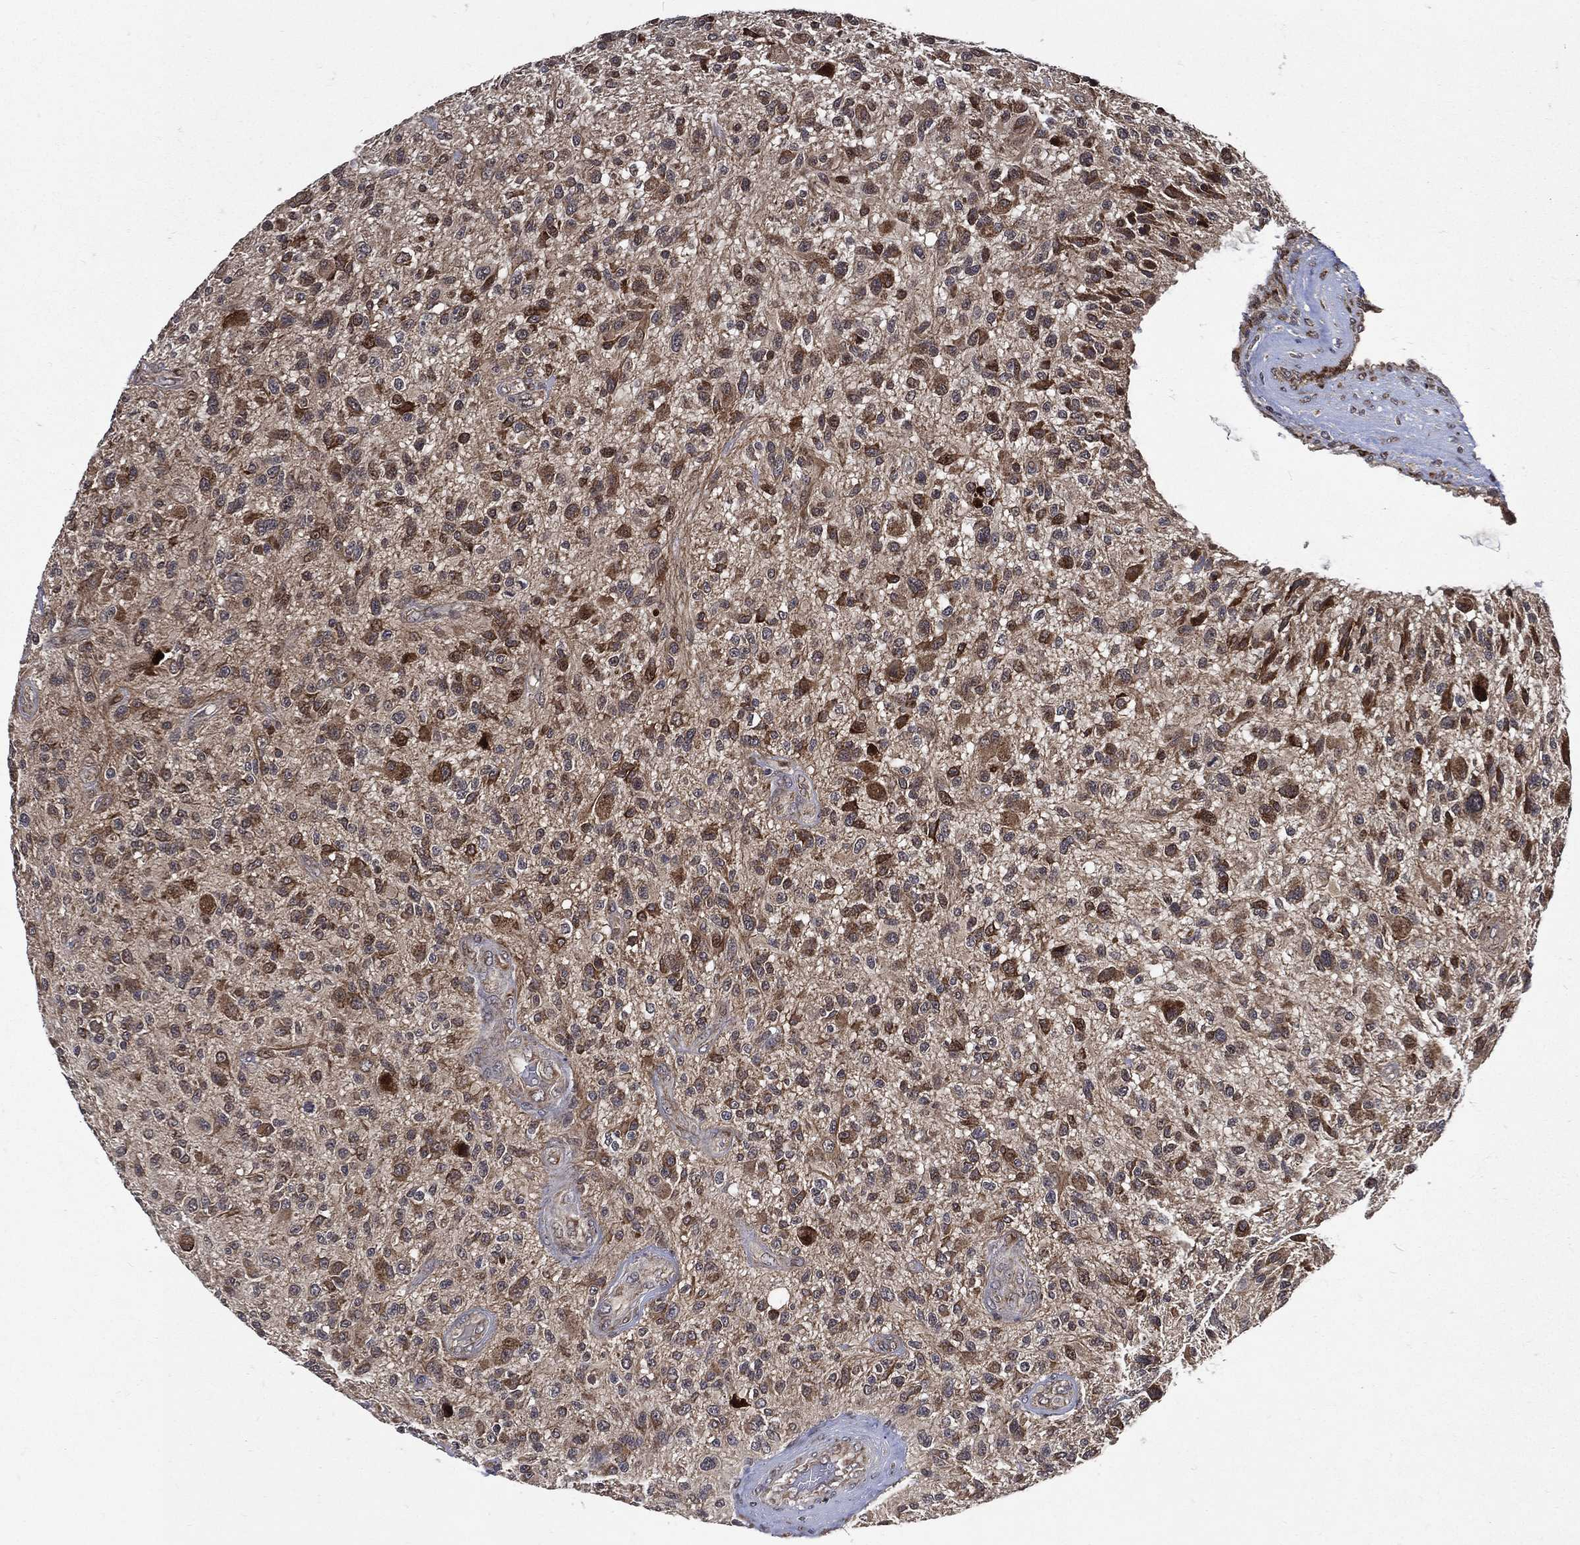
{"staining": {"intensity": "strong", "quantity": "25%-75%", "location": "cytoplasmic/membranous"}, "tissue": "glioma", "cell_type": "Tumor cells", "image_type": "cancer", "snomed": [{"axis": "morphology", "description": "Glioma, malignant, High grade"}, {"axis": "topography", "description": "Brain"}], "caption": "Immunohistochemical staining of glioma shows strong cytoplasmic/membranous protein staining in about 25%-75% of tumor cells. The staining is performed using DAB (3,3'-diaminobenzidine) brown chromogen to label protein expression. The nuclei are counter-stained blue using hematoxylin.", "gene": "RAB11FIP4", "patient": {"sex": "male", "age": 47}}